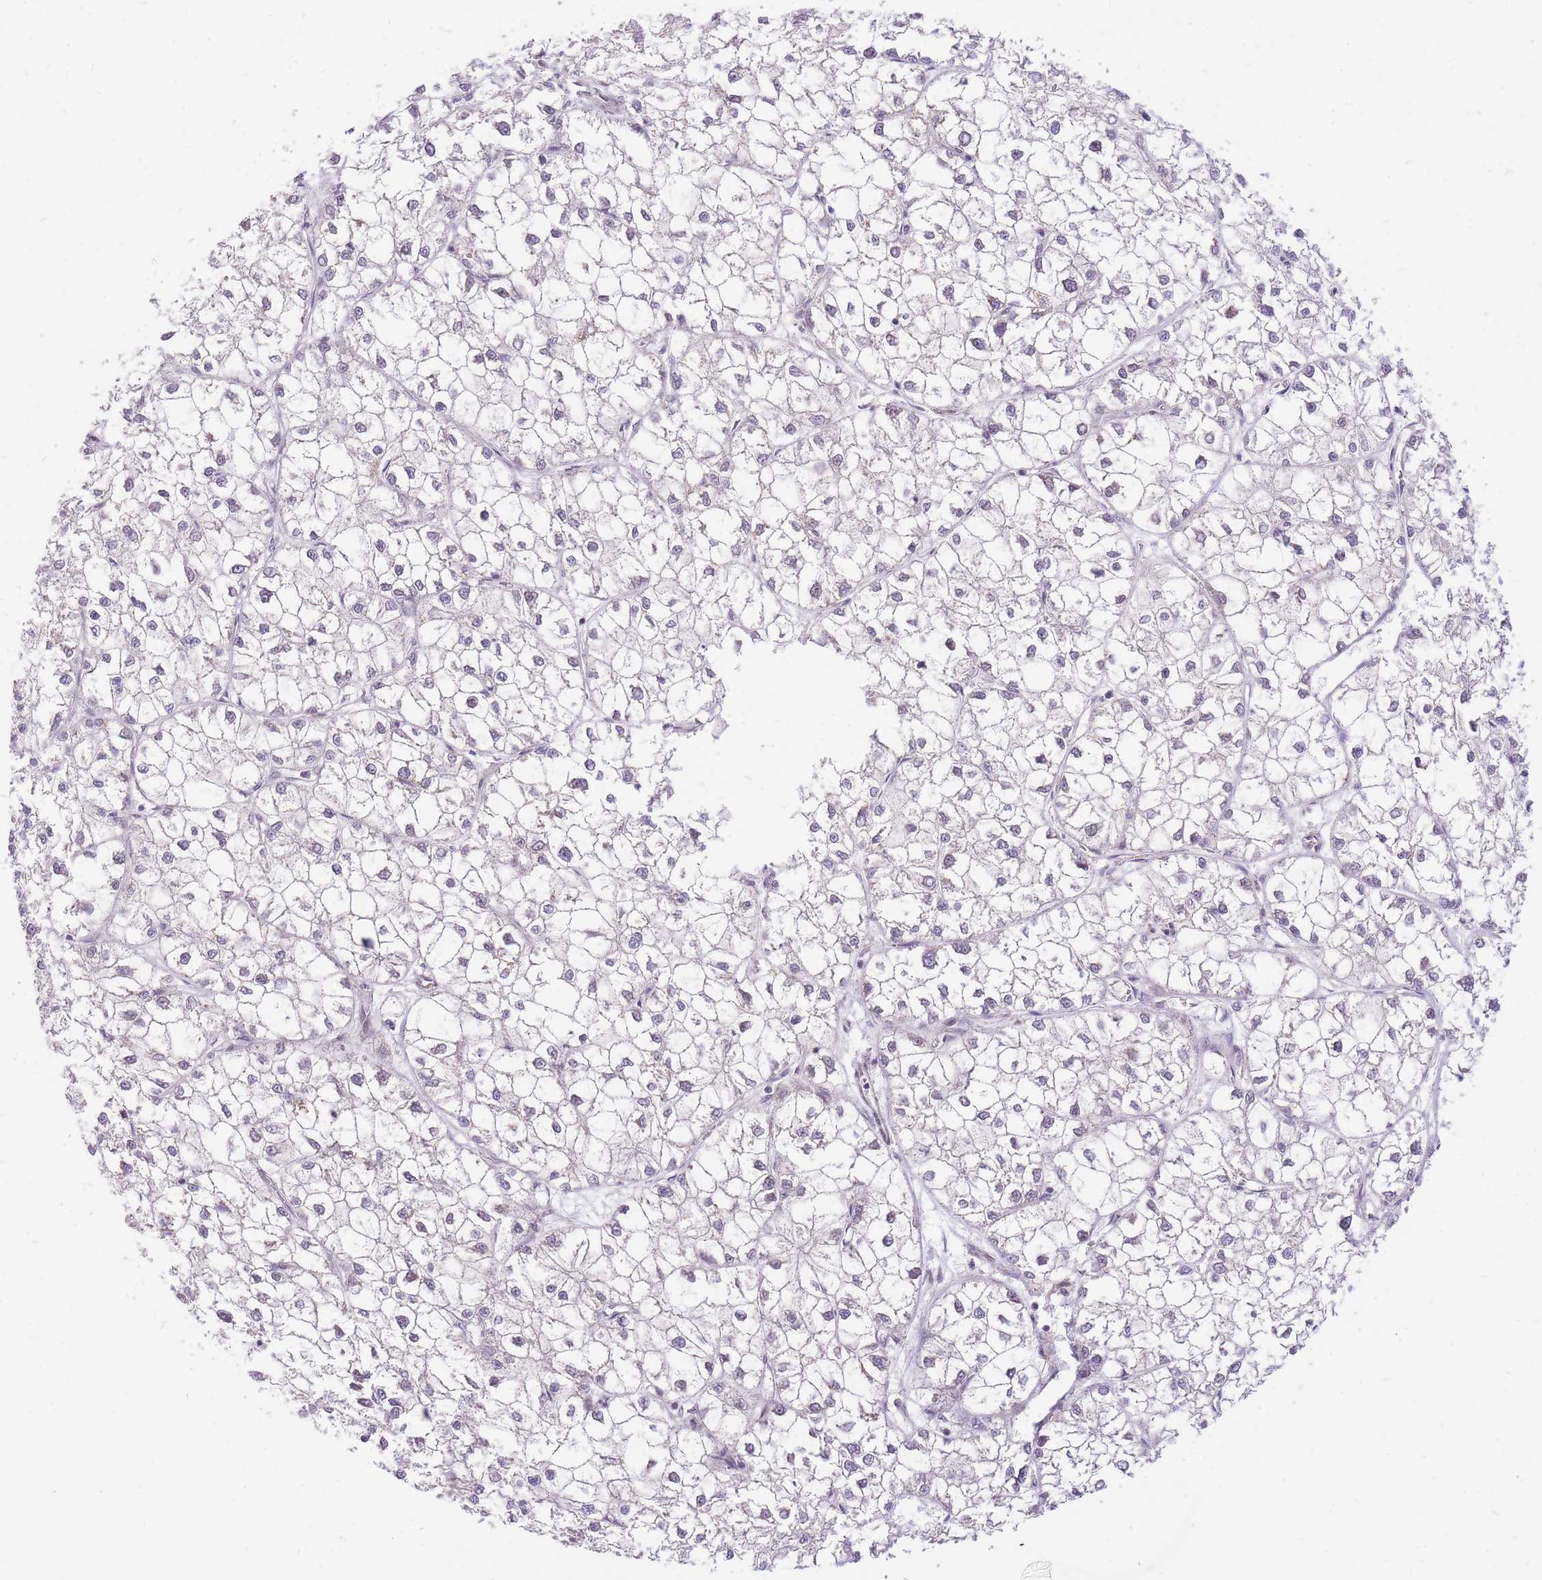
{"staining": {"intensity": "negative", "quantity": "none", "location": "none"}, "tissue": "liver cancer", "cell_type": "Tumor cells", "image_type": "cancer", "snomed": [{"axis": "morphology", "description": "Carcinoma, Hepatocellular, NOS"}, {"axis": "topography", "description": "Liver"}], "caption": "The IHC photomicrograph has no significant positivity in tumor cells of liver cancer (hepatocellular carcinoma) tissue.", "gene": "MINDY2", "patient": {"sex": "female", "age": 43}}